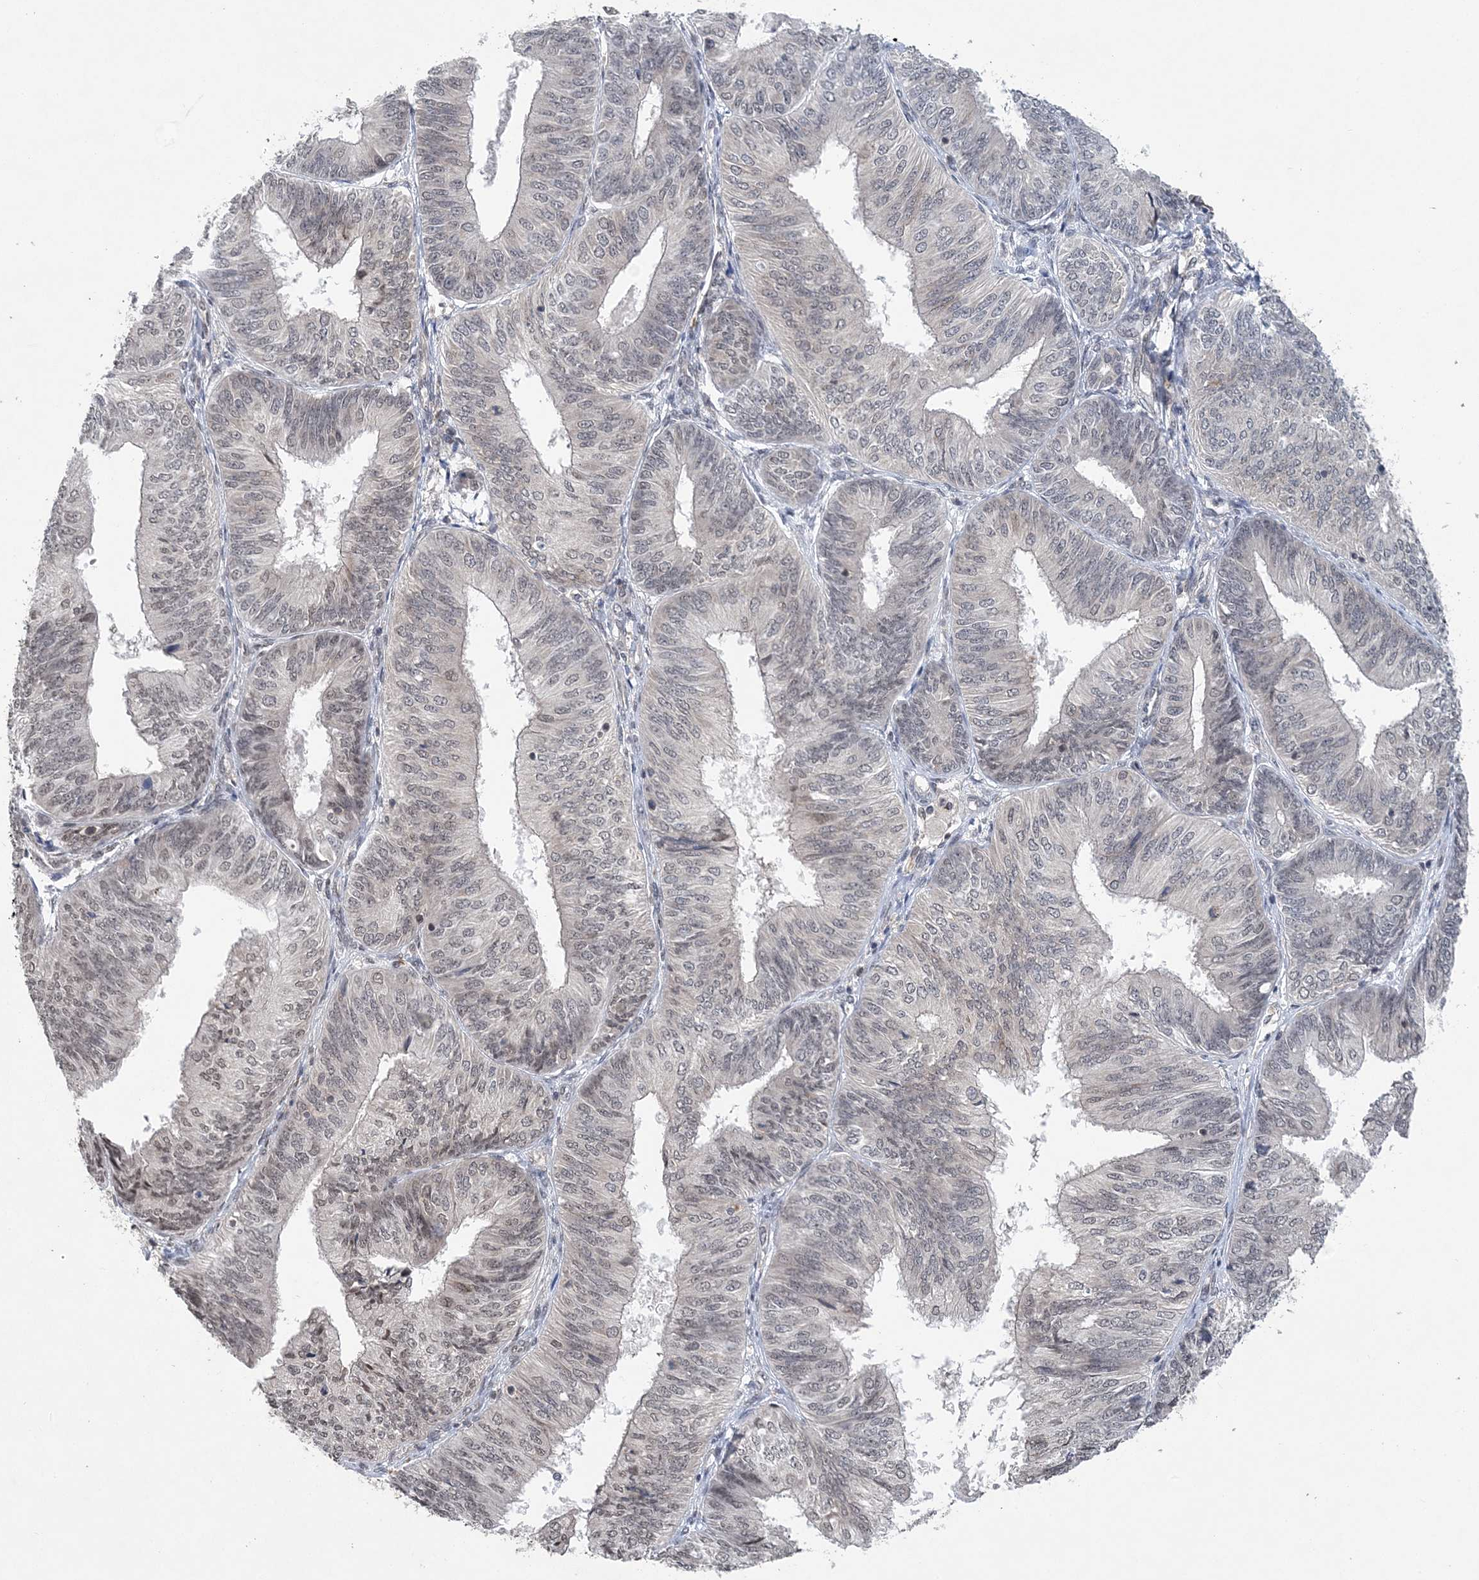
{"staining": {"intensity": "weak", "quantity": "25%-75%", "location": "nuclear"}, "tissue": "endometrial cancer", "cell_type": "Tumor cells", "image_type": "cancer", "snomed": [{"axis": "morphology", "description": "Adenocarcinoma, NOS"}, {"axis": "topography", "description": "Endometrium"}], "caption": "High-magnification brightfield microscopy of endometrial cancer stained with DAB (3,3'-diaminobenzidine) (brown) and counterstained with hematoxylin (blue). tumor cells exhibit weak nuclear expression is identified in about25%-75% of cells. (Stains: DAB (3,3'-diaminobenzidine) in brown, nuclei in blue, Microscopy: brightfield microscopy at high magnification).", "gene": "CCDC152", "patient": {"sex": "female", "age": 58}}